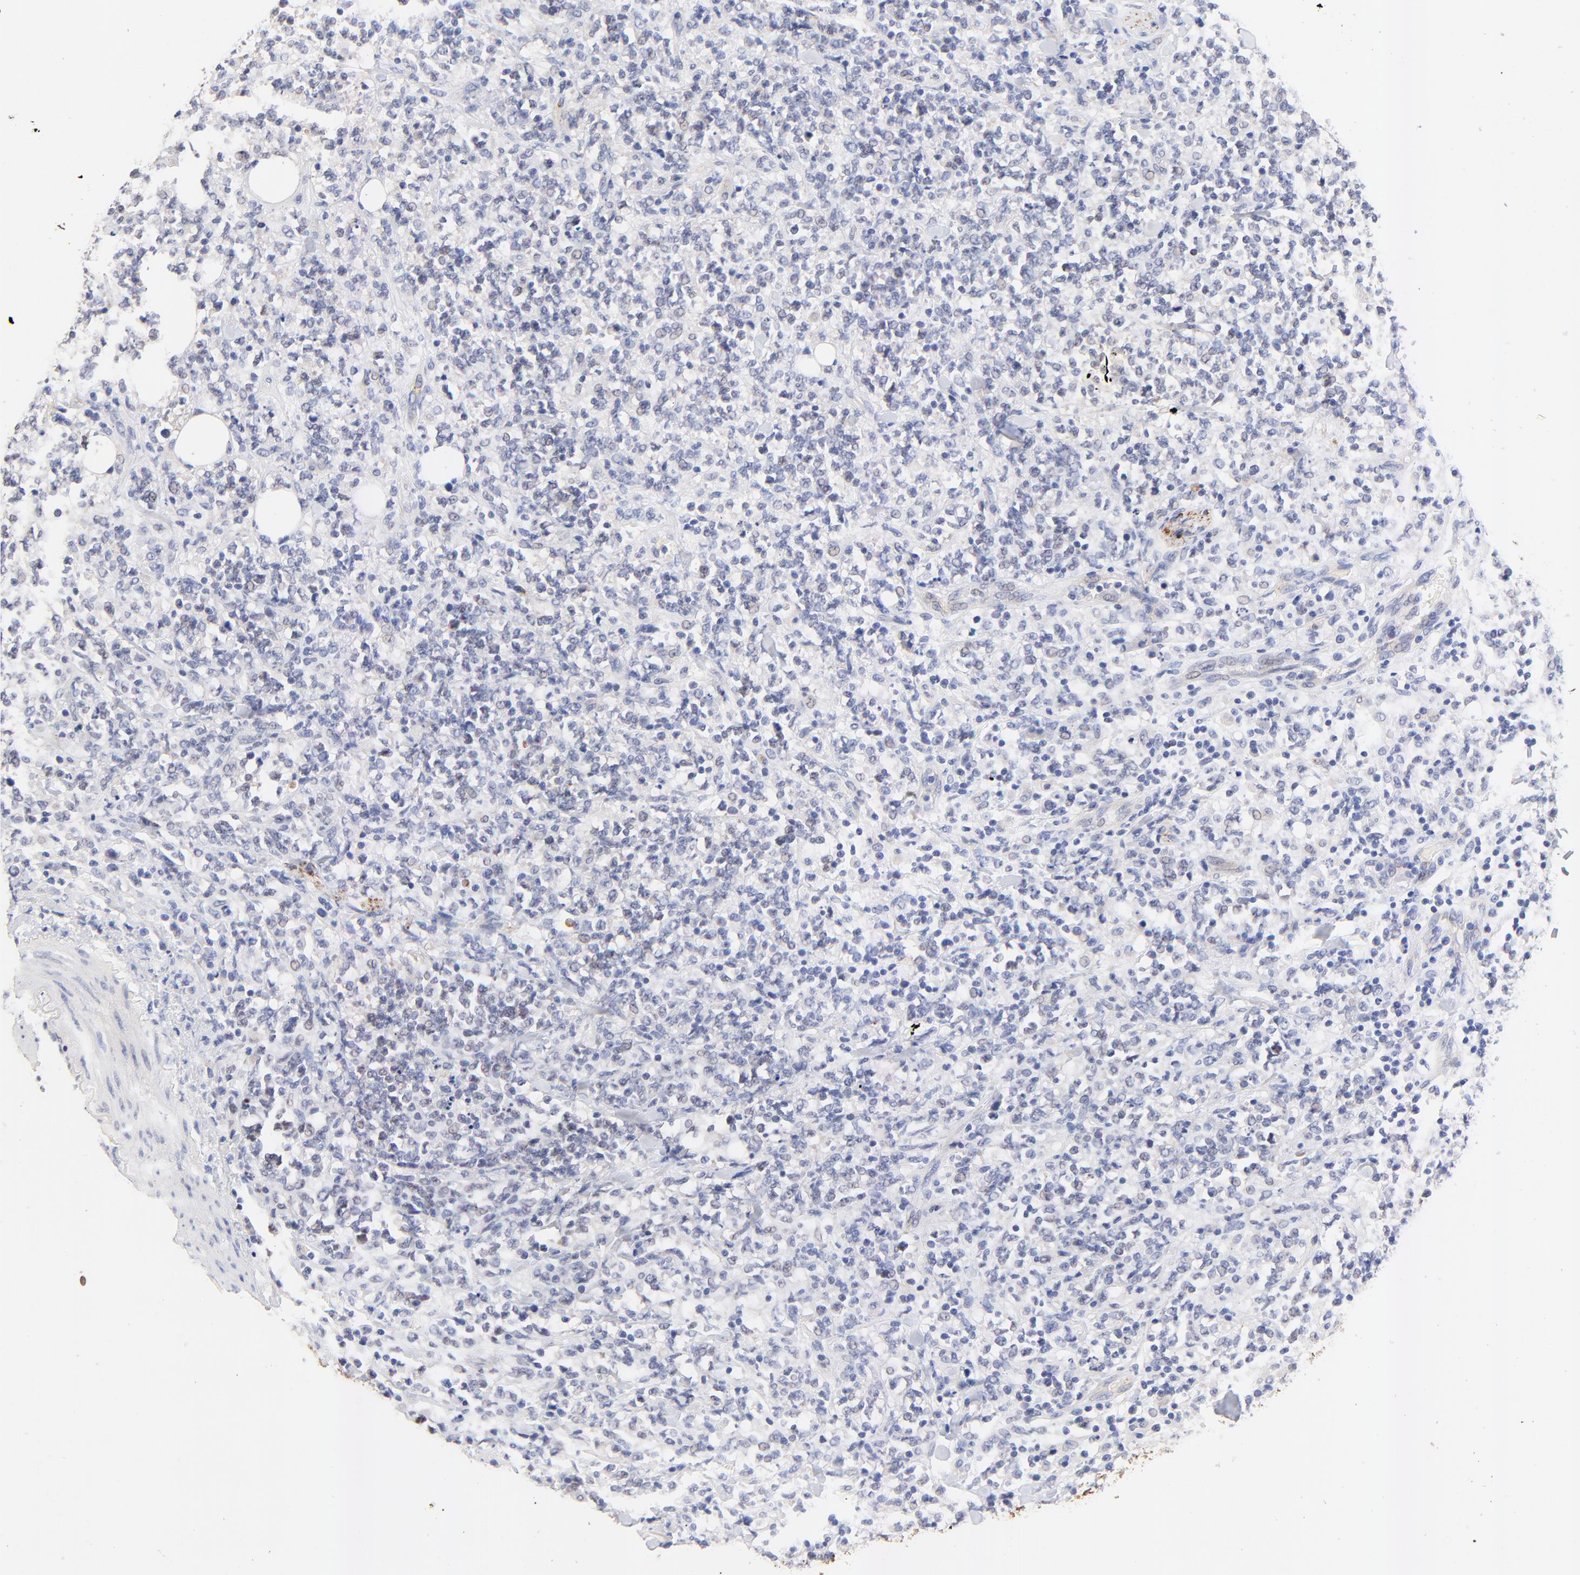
{"staining": {"intensity": "negative", "quantity": "none", "location": "none"}, "tissue": "lymphoma", "cell_type": "Tumor cells", "image_type": "cancer", "snomed": [{"axis": "morphology", "description": "Malignant lymphoma, non-Hodgkin's type, High grade"}, {"axis": "topography", "description": "Soft tissue"}], "caption": "A high-resolution photomicrograph shows immunohistochemistry (IHC) staining of lymphoma, which shows no significant staining in tumor cells.", "gene": "FAM117B", "patient": {"sex": "male", "age": 18}}